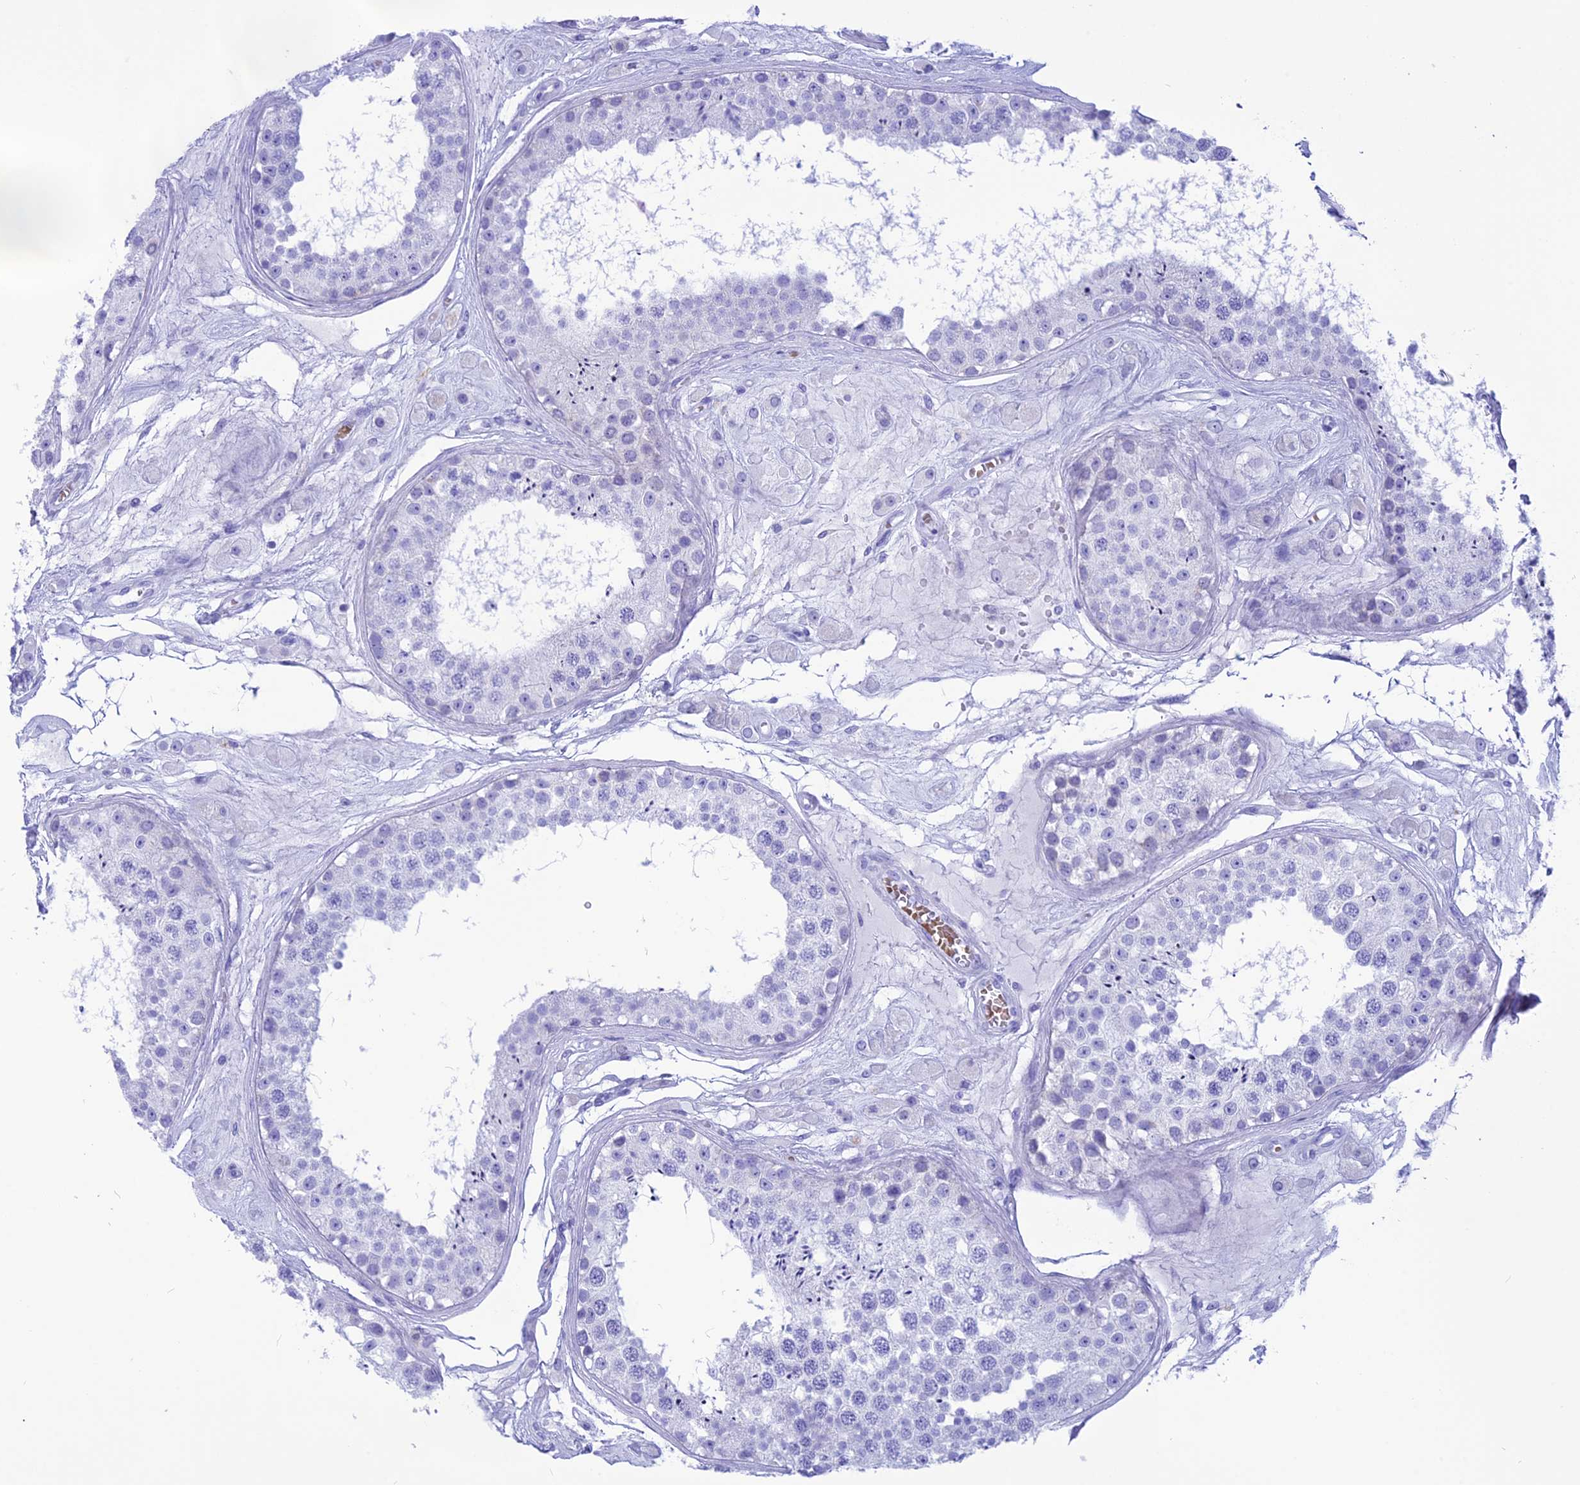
{"staining": {"intensity": "negative", "quantity": "none", "location": "none"}, "tissue": "testis", "cell_type": "Cells in seminiferous ducts", "image_type": "normal", "snomed": [{"axis": "morphology", "description": "Normal tissue, NOS"}, {"axis": "topography", "description": "Testis"}], "caption": "Micrograph shows no protein positivity in cells in seminiferous ducts of unremarkable testis. (DAB immunohistochemistry (IHC) with hematoxylin counter stain).", "gene": "GLYATL1B", "patient": {"sex": "male", "age": 25}}